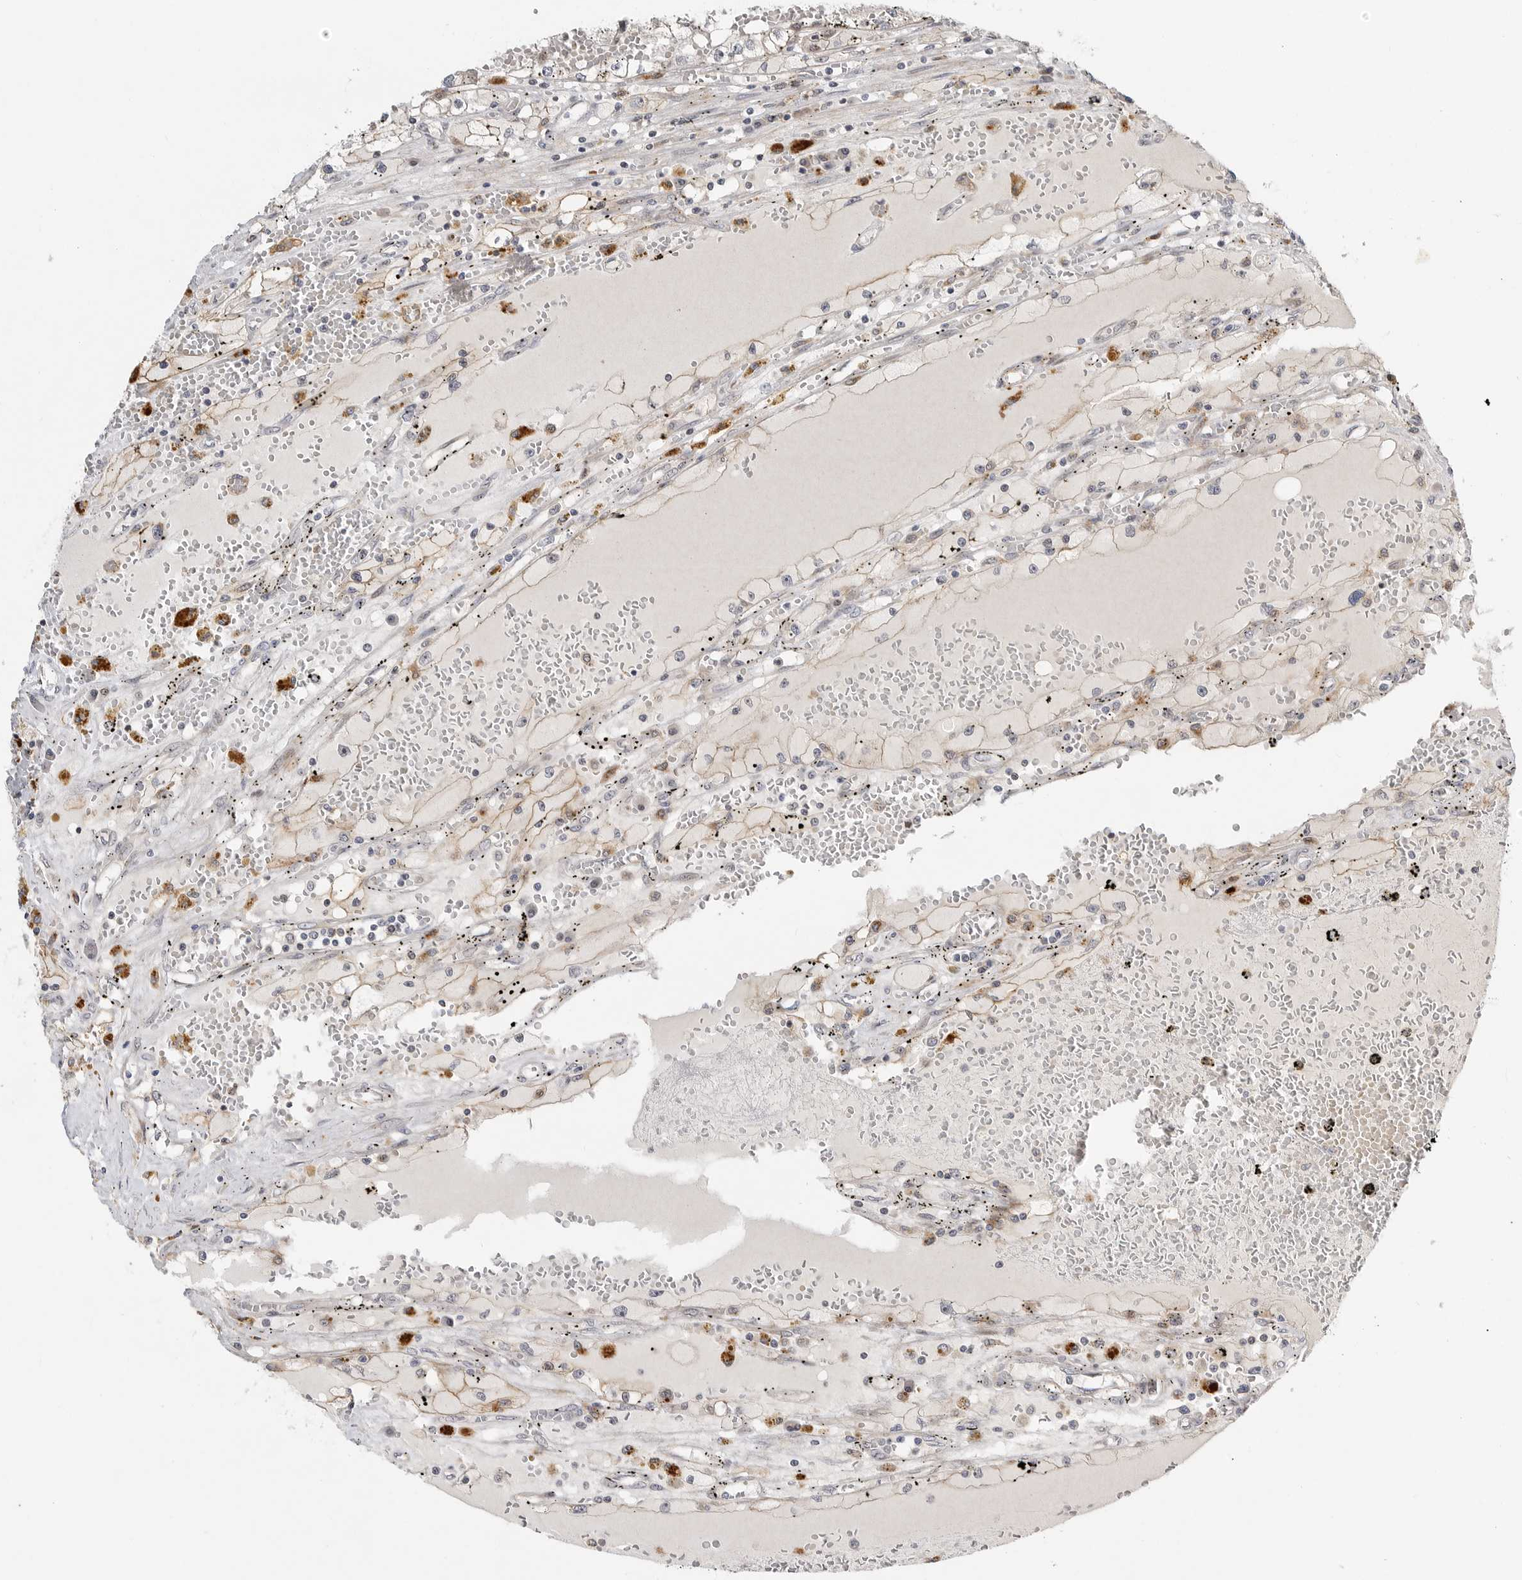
{"staining": {"intensity": "negative", "quantity": "none", "location": "none"}, "tissue": "renal cancer", "cell_type": "Tumor cells", "image_type": "cancer", "snomed": [{"axis": "morphology", "description": "Adenocarcinoma, NOS"}, {"axis": "topography", "description": "Kidney"}], "caption": "DAB (3,3'-diaminobenzidine) immunohistochemical staining of human renal cancer shows no significant positivity in tumor cells. (Immunohistochemistry (ihc), brightfield microscopy, high magnification).", "gene": "CSNK1G3", "patient": {"sex": "male", "age": 56}}